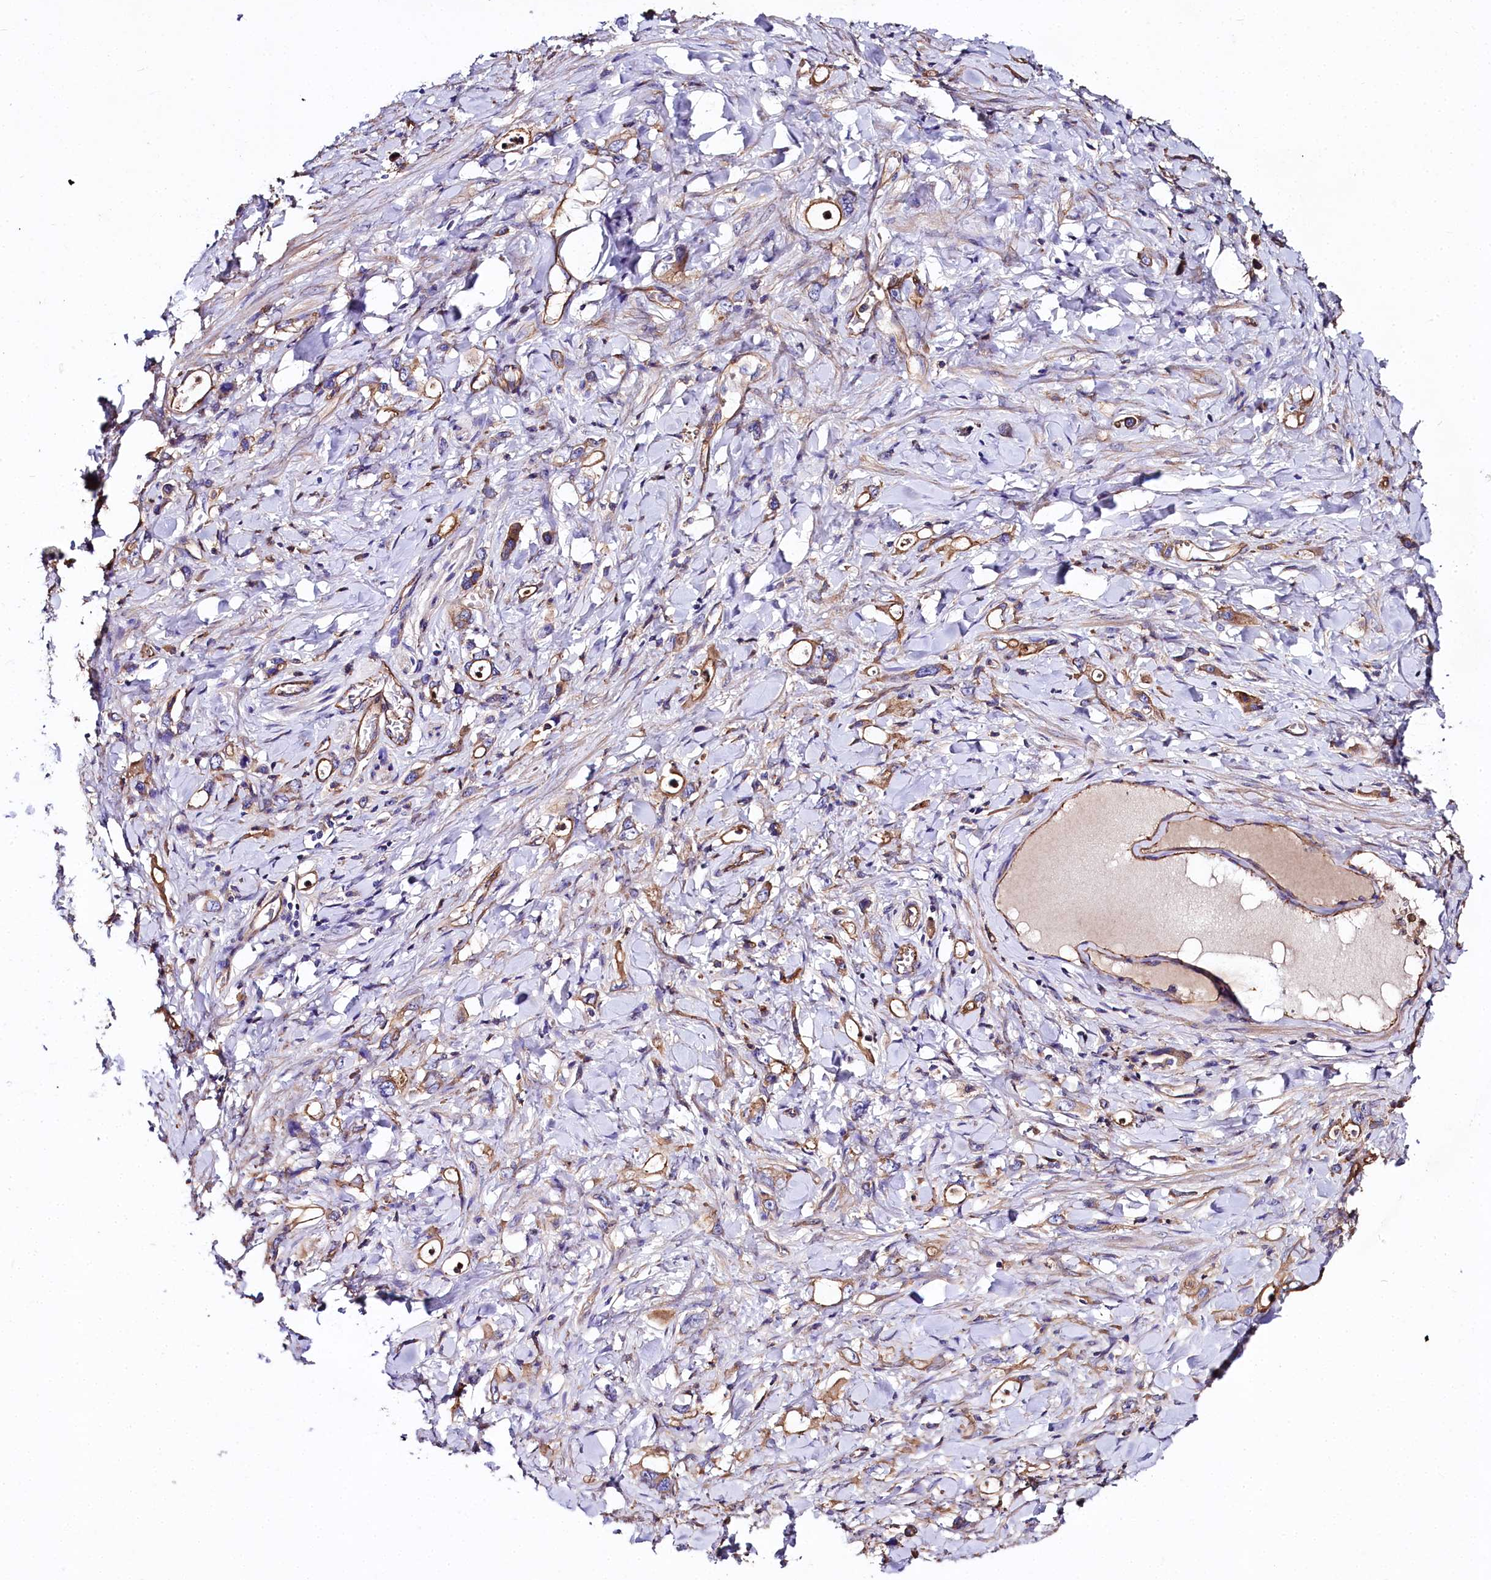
{"staining": {"intensity": "moderate", "quantity": ">75%", "location": "cytoplasmic/membranous"}, "tissue": "stomach cancer", "cell_type": "Tumor cells", "image_type": "cancer", "snomed": [{"axis": "morphology", "description": "Adenocarcinoma, NOS"}, {"axis": "topography", "description": "Stomach, lower"}], "caption": "There is medium levels of moderate cytoplasmic/membranous staining in tumor cells of stomach cancer (adenocarcinoma), as demonstrated by immunohistochemical staining (brown color).", "gene": "FCHSD2", "patient": {"sex": "female", "age": 43}}